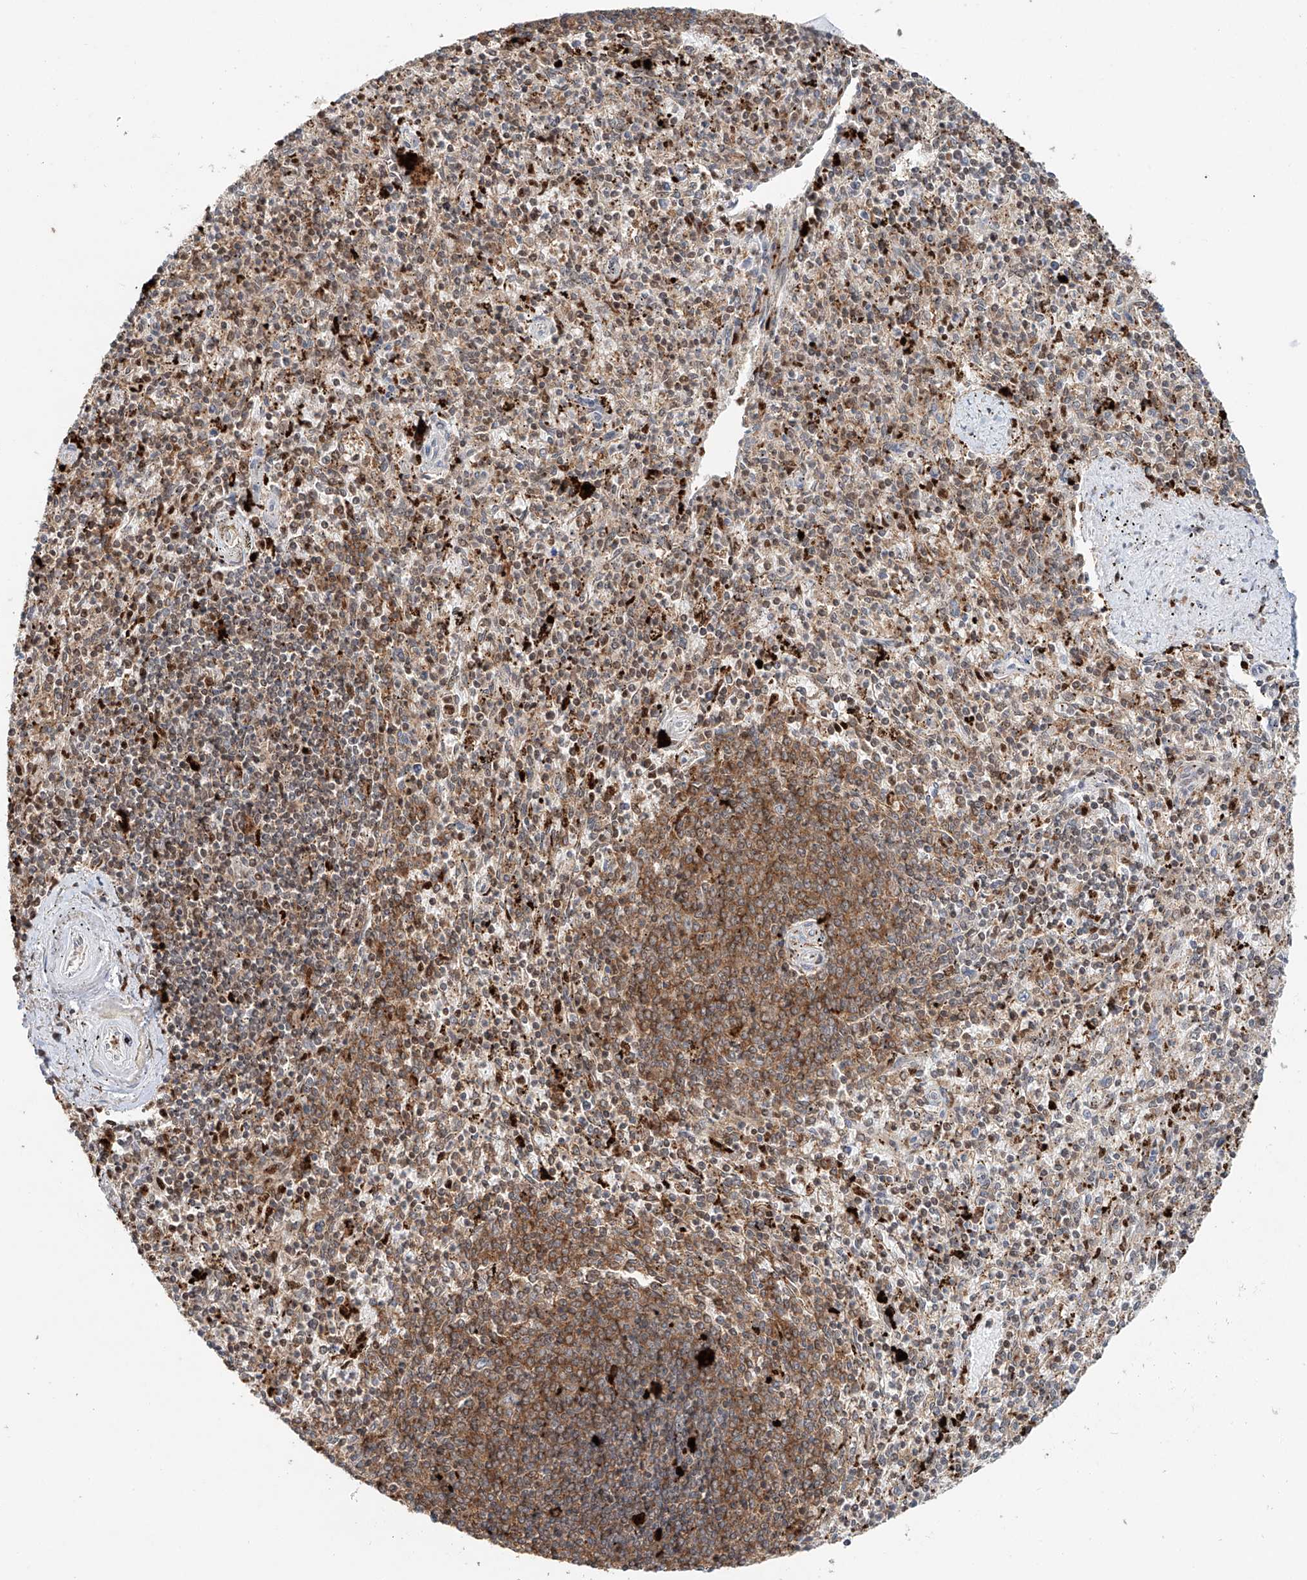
{"staining": {"intensity": "moderate", "quantity": "25%-75%", "location": "nuclear"}, "tissue": "spleen", "cell_type": "Cells in red pulp", "image_type": "normal", "snomed": [{"axis": "morphology", "description": "Normal tissue, NOS"}, {"axis": "topography", "description": "Spleen"}], "caption": "Spleen stained with DAB (3,3'-diaminobenzidine) immunohistochemistry (IHC) exhibits medium levels of moderate nuclear staining in about 25%-75% of cells in red pulp.", "gene": "DZIP1L", "patient": {"sex": "male", "age": 72}}